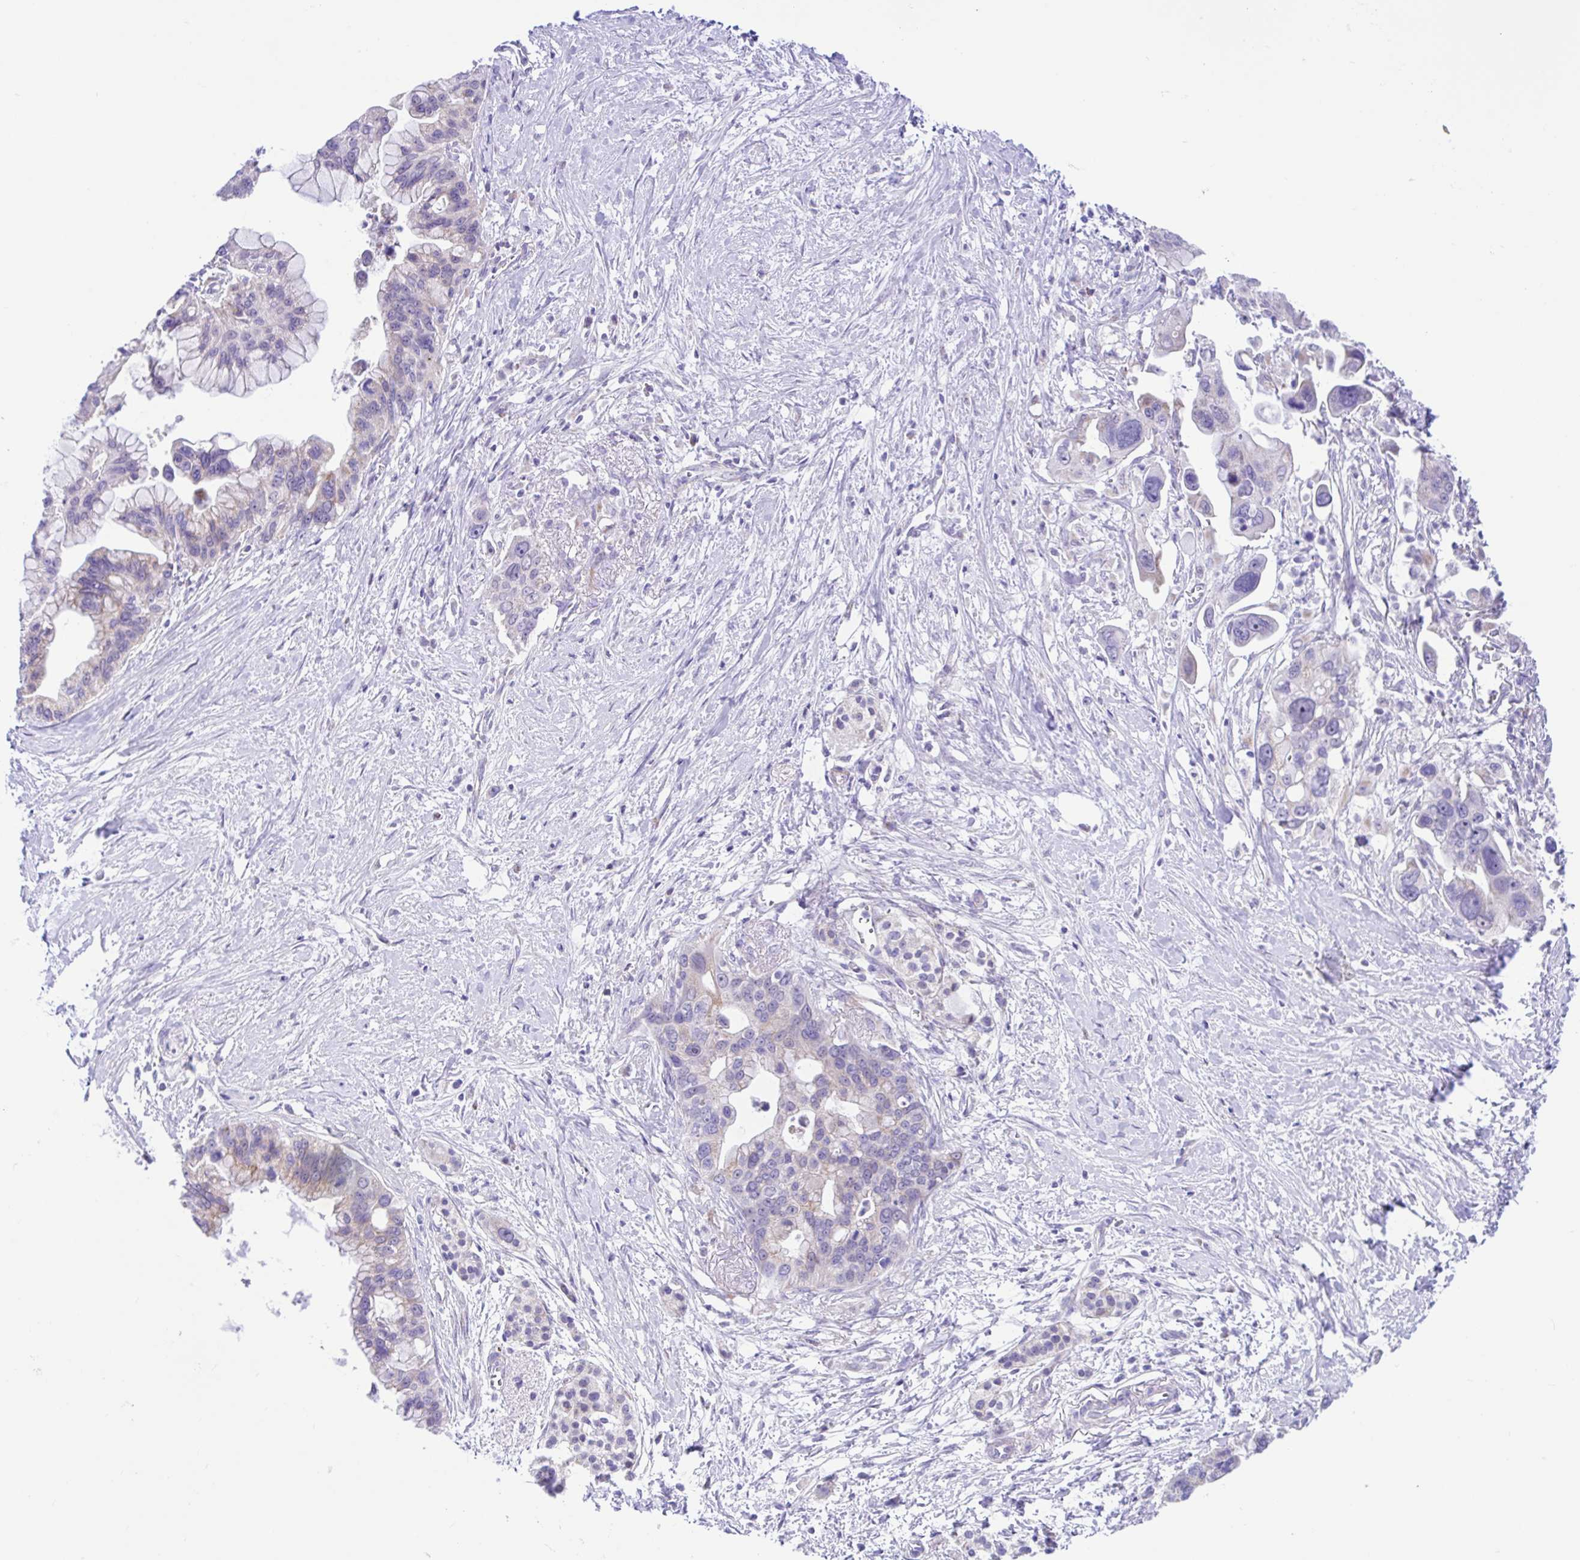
{"staining": {"intensity": "negative", "quantity": "none", "location": "none"}, "tissue": "pancreatic cancer", "cell_type": "Tumor cells", "image_type": "cancer", "snomed": [{"axis": "morphology", "description": "Adenocarcinoma, NOS"}, {"axis": "topography", "description": "Pancreas"}], "caption": "A photomicrograph of pancreatic cancer stained for a protein exhibits no brown staining in tumor cells. Nuclei are stained in blue.", "gene": "NDUFS2", "patient": {"sex": "female", "age": 83}}